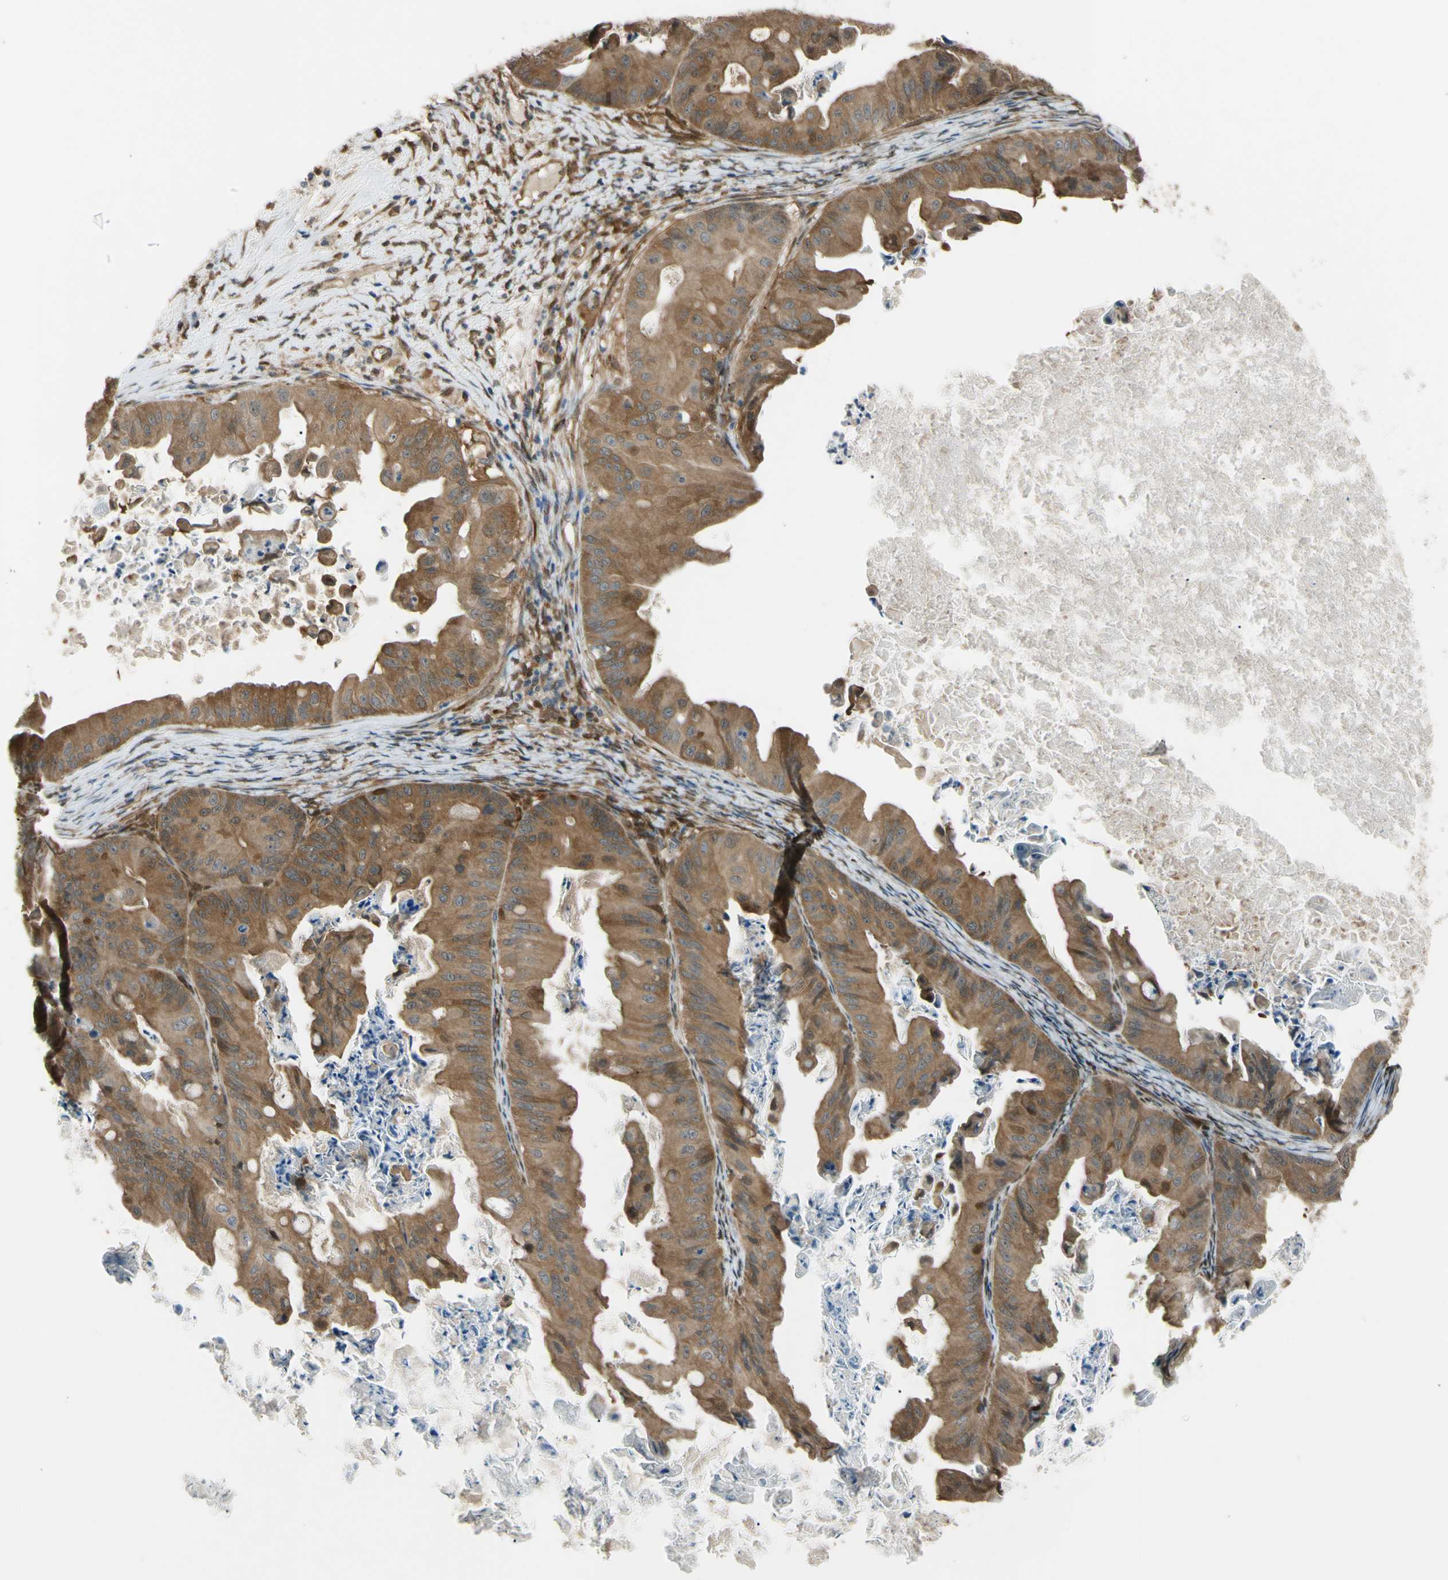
{"staining": {"intensity": "moderate", "quantity": ">75%", "location": "cytoplasmic/membranous"}, "tissue": "ovarian cancer", "cell_type": "Tumor cells", "image_type": "cancer", "snomed": [{"axis": "morphology", "description": "Cystadenocarcinoma, mucinous, NOS"}, {"axis": "topography", "description": "Ovary"}], "caption": "Protein staining of ovarian cancer tissue exhibits moderate cytoplasmic/membranous expression in approximately >75% of tumor cells. (DAB (3,3'-diaminobenzidine) = brown stain, brightfield microscopy at high magnification).", "gene": "YWHAQ", "patient": {"sex": "female", "age": 37}}